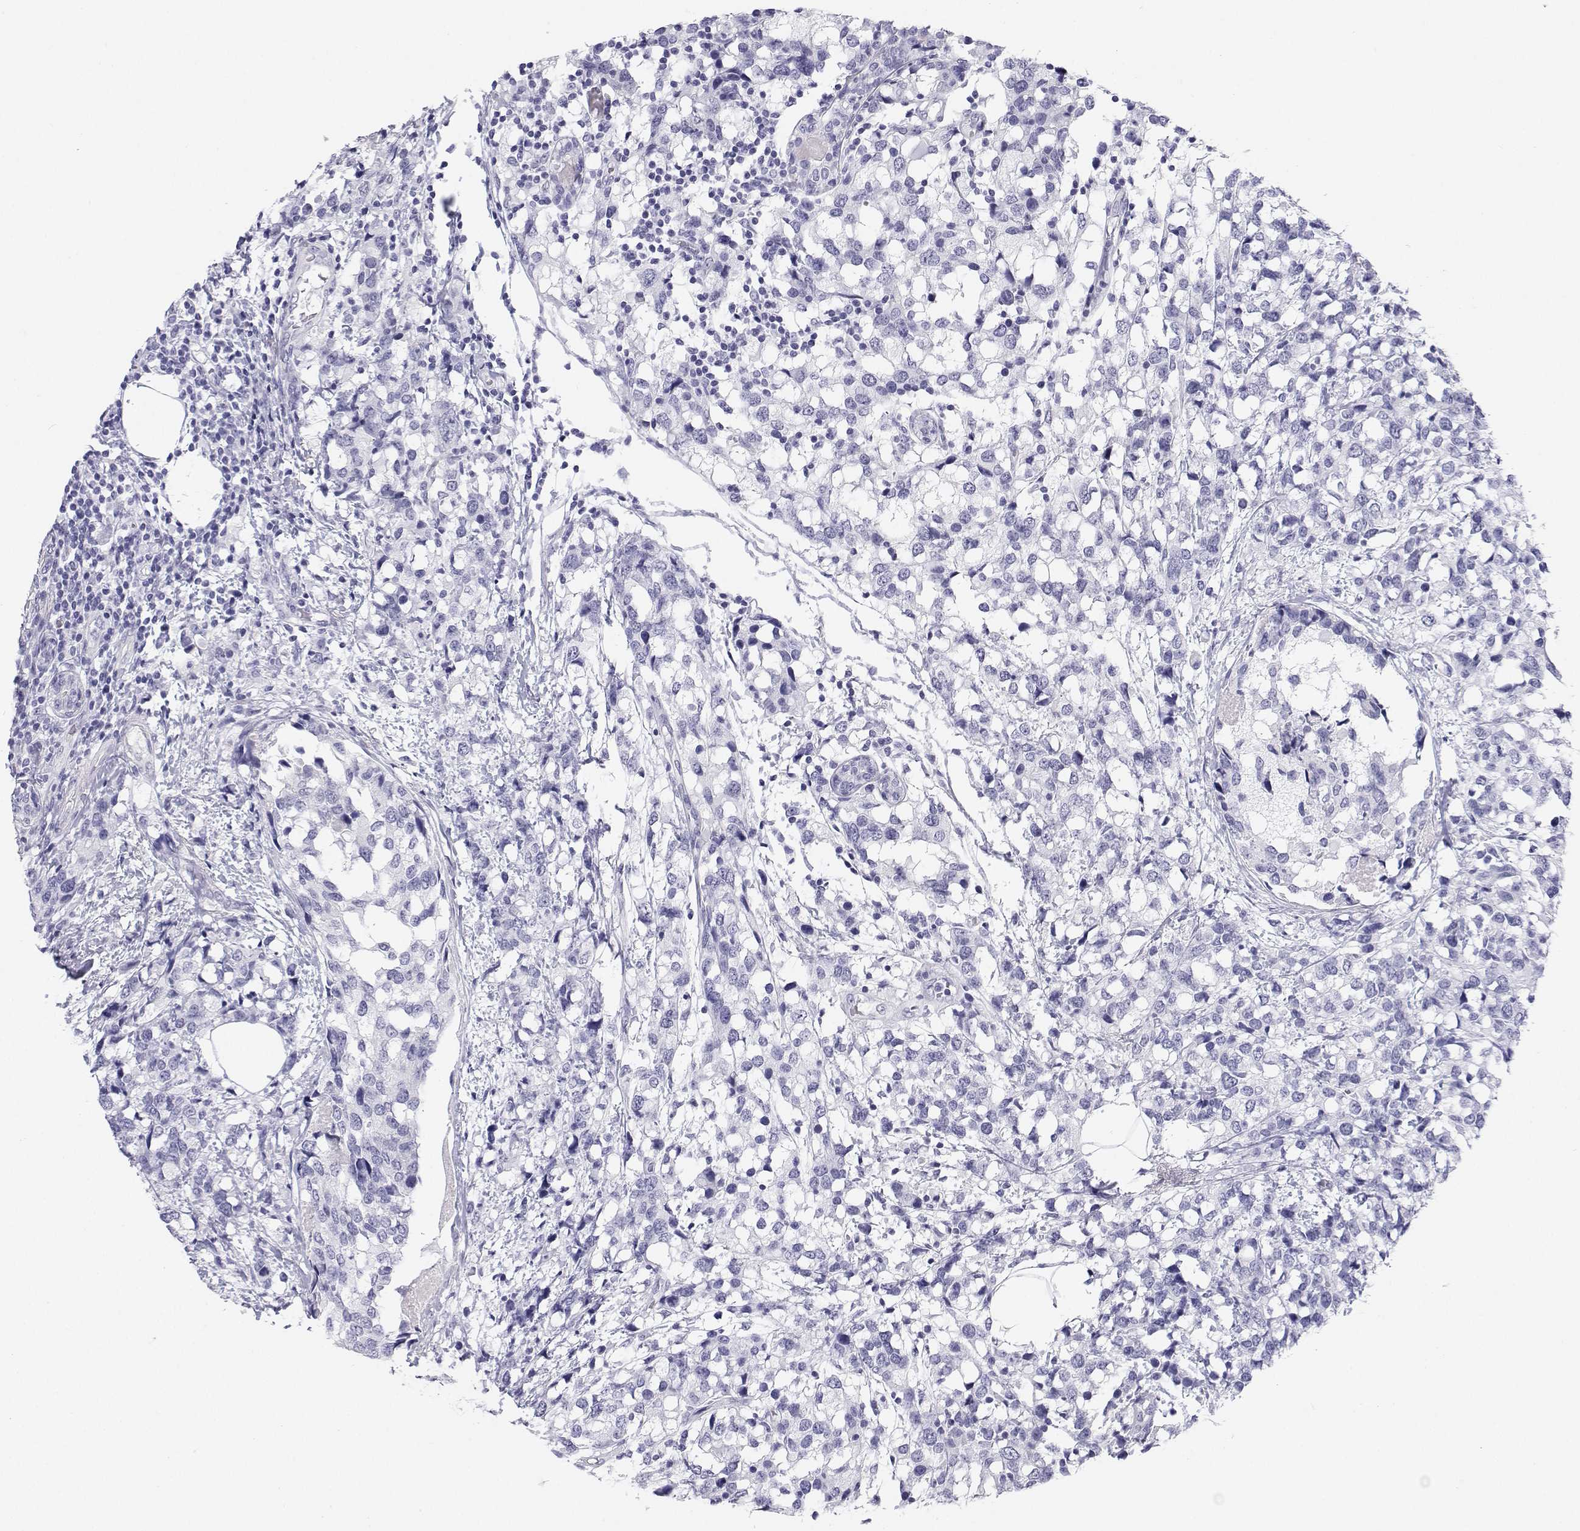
{"staining": {"intensity": "negative", "quantity": "none", "location": "none"}, "tissue": "breast cancer", "cell_type": "Tumor cells", "image_type": "cancer", "snomed": [{"axis": "morphology", "description": "Lobular carcinoma"}, {"axis": "topography", "description": "Breast"}], "caption": "Immunohistochemistry image of human breast lobular carcinoma stained for a protein (brown), which exhibits no positivity in tumor cells.", "gene": "BHMT", "patient": {"sex": "female", "age": 59}}